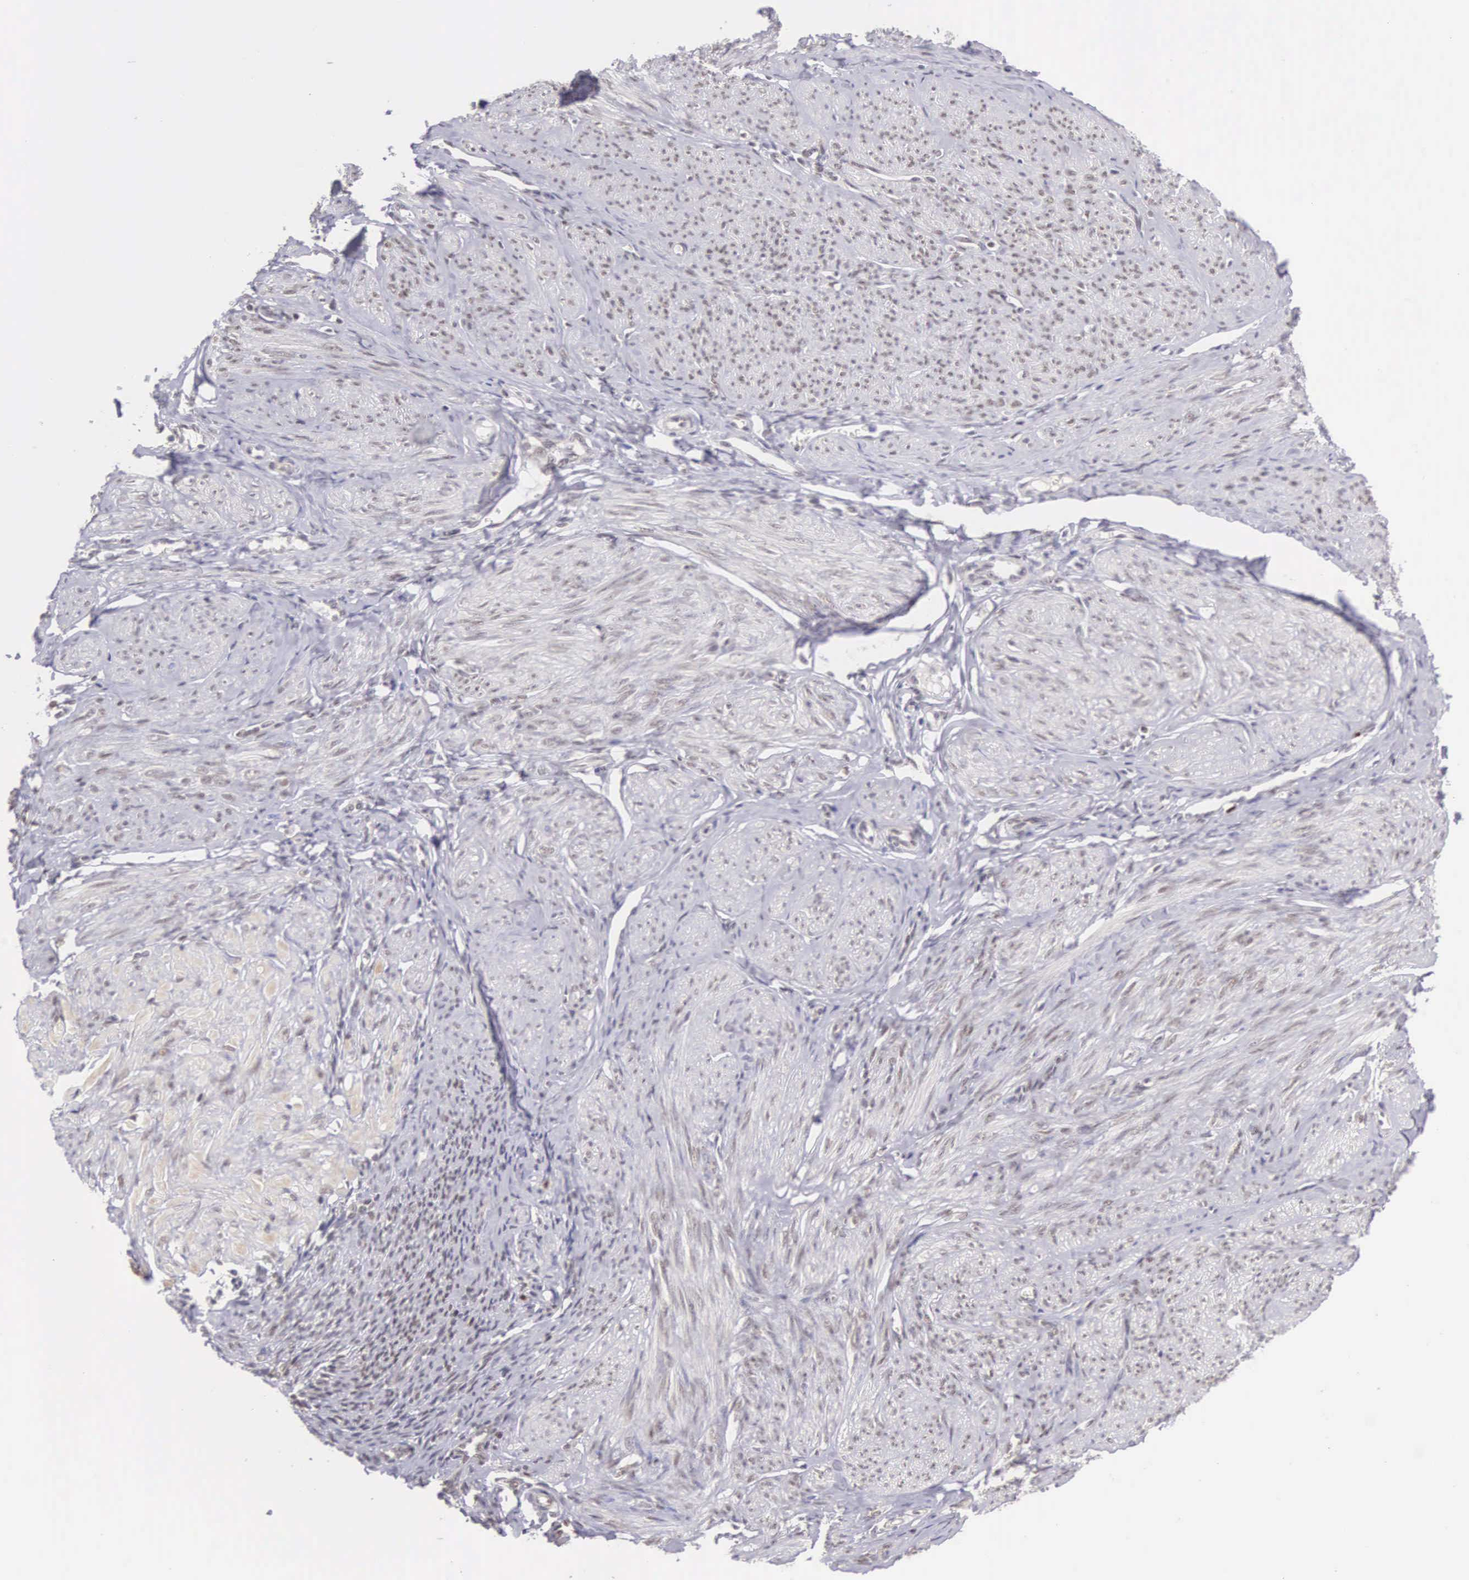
{"staining": {"intensity": "weak", "quantity": "<25%", "location": "nuclear"}, "tissue": "smooth muscle", "cell_type": "Smooth muscle cells", "image_type": "normal", "snomed": [{"axis": "morphology", "description": "Normal tissue, NOS"}, {"axis": "topography", "description": "Uterus"}], "caption": "Immunohistochemistry (IHC) photomicrograph of benign smooth muscle: human smooth muscle stained with DAB (3,3'-diaminobenzidine) exhibits no significant protein staining in smooth muscle cells.", "gene": "CCDC117", "patient": {"sex": "female", "age": 45}}